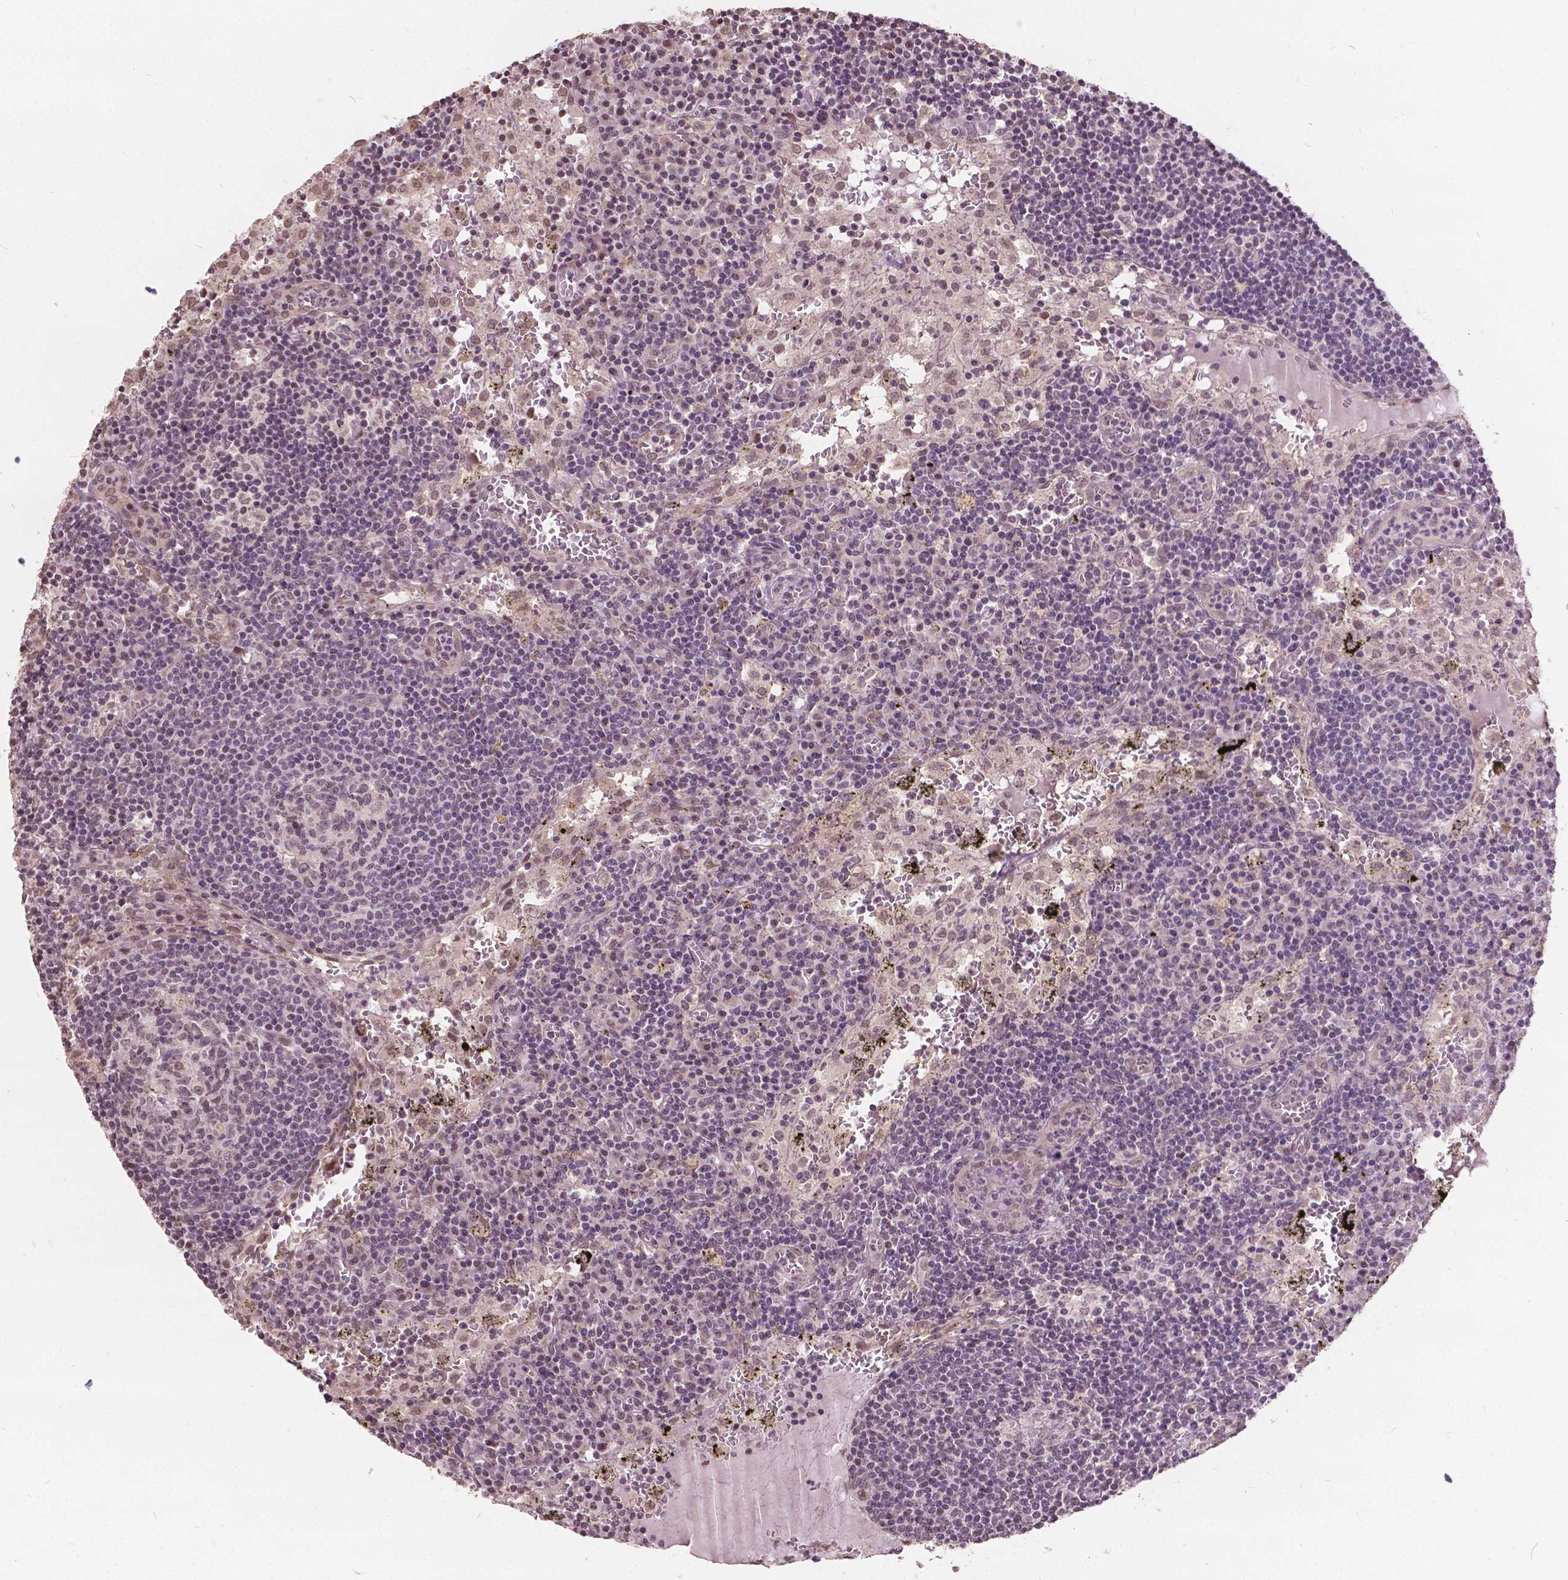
{"staining": {"intensity": "weak", "quantity": "25%-75%", "location": "nuclear"}, "tissue": "lymph node", "cell_type": "Germinal center cells", "image_type": "normal", "snomed": [{"axis": "morphology", "description": "Normal tissue, NOS"}, {"axis": "topography", "description": "Lymph node"}], "caption": "High-power microscopy captured an immunohistochemistry image of benign lymph node, revealing weak nuclear expression in about 25%-75% of germinal center cells. The protein of interest is stained brown, and the nuclei are stained in blue (DAB IHC with brightfield microscopy, high magnification).", "gene": "HOXA10", "patient": {"sex": "male", "age": 62}}